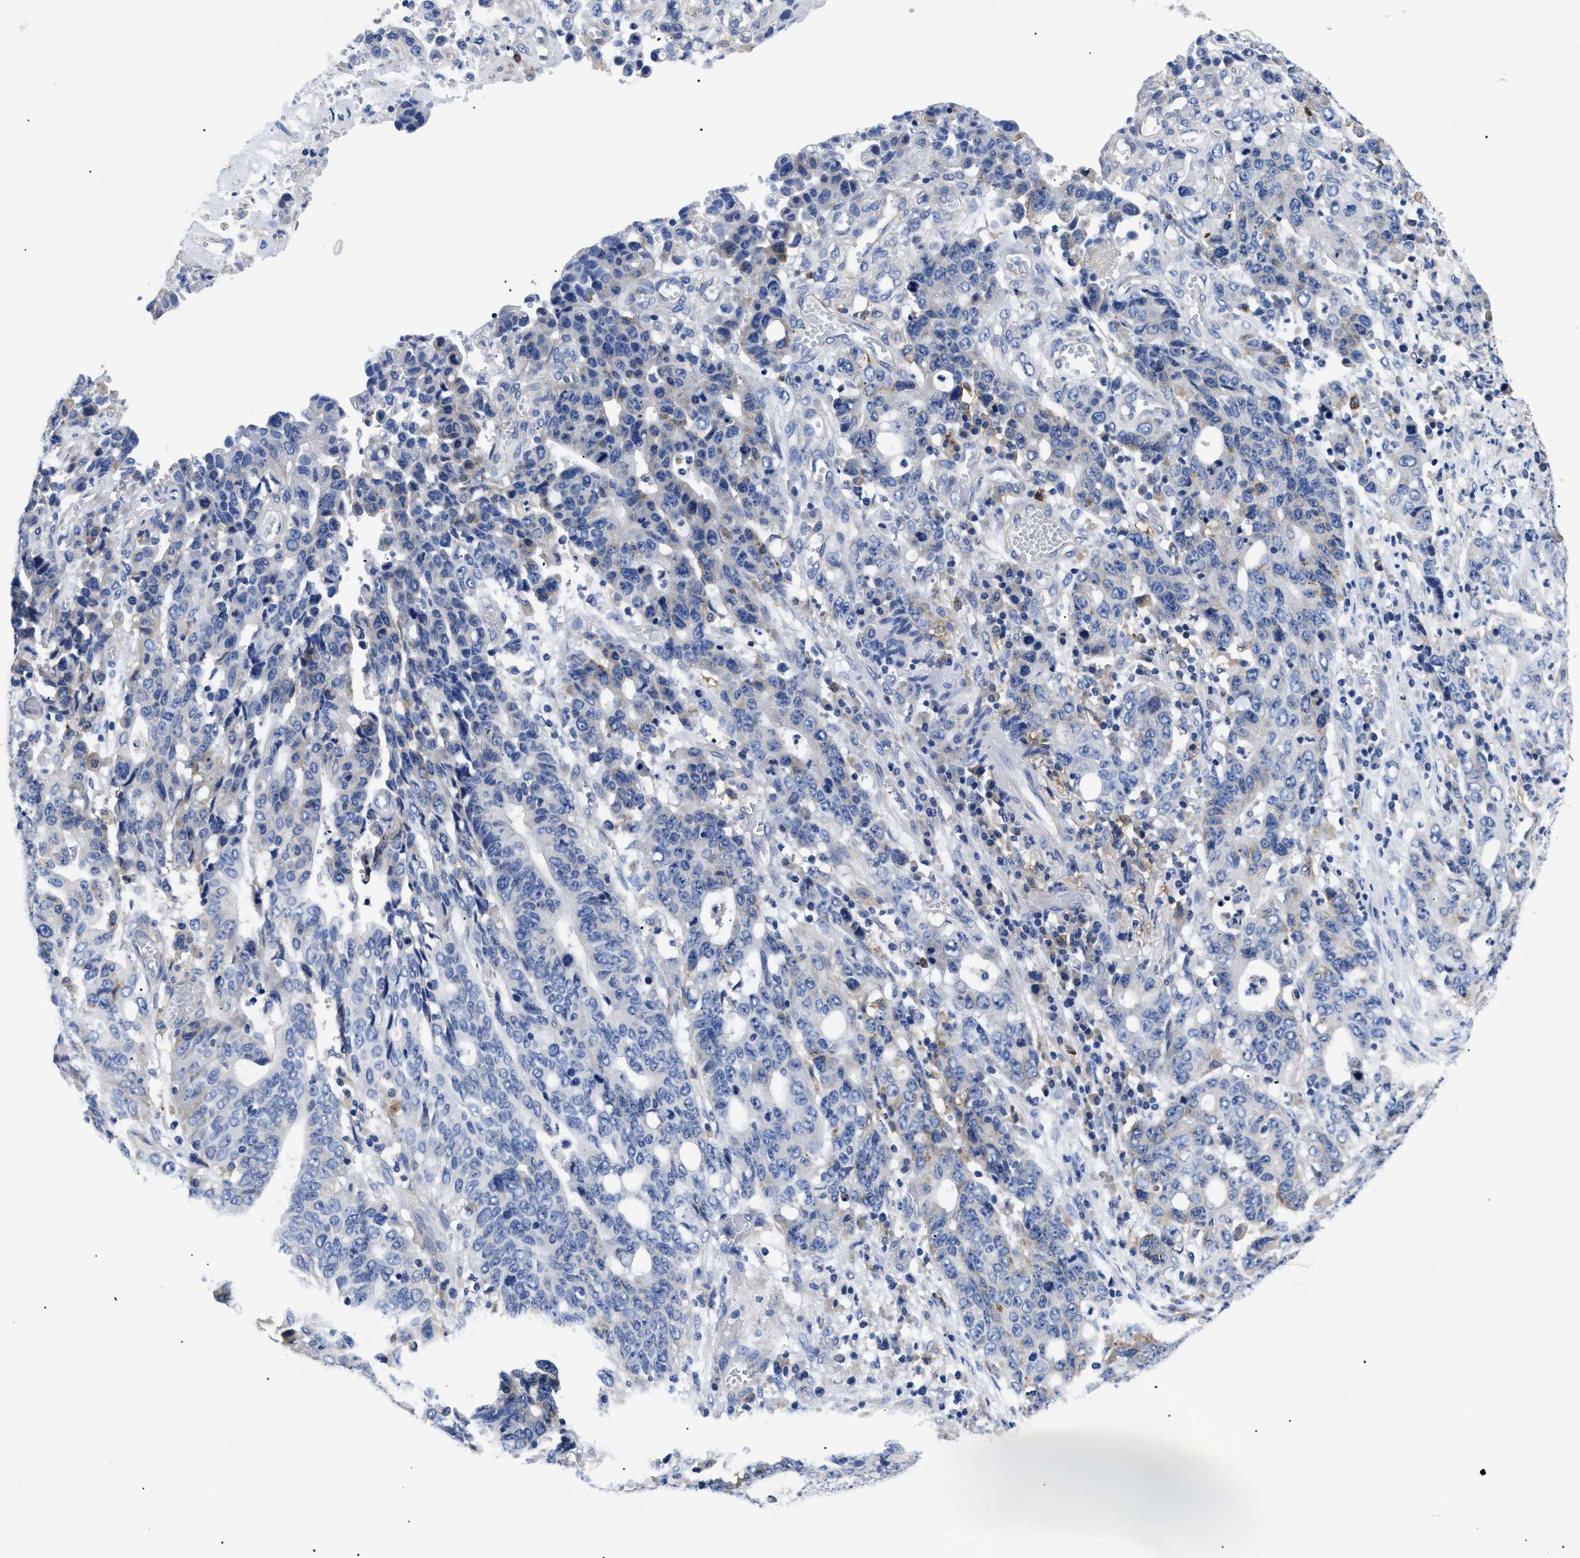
{"staining": {"intensity": "negative", "quantity": "none", "location": "none"}, "tissue": "stomach cancer", "cell_type": "Tumor cells", "image_type": "cancer", "snomed": [{"axis": "morphology", "description": "Adenocarcinoma, NOS"}, {"axis": "topography", "description": "Stomach, upper"}], "caption": "Protein analysis of stomach cancer exhibits no significant positivity in tumor cells.", "gene": "HLA-DPA1", "patient": {"sex": "male", "age": 69}}